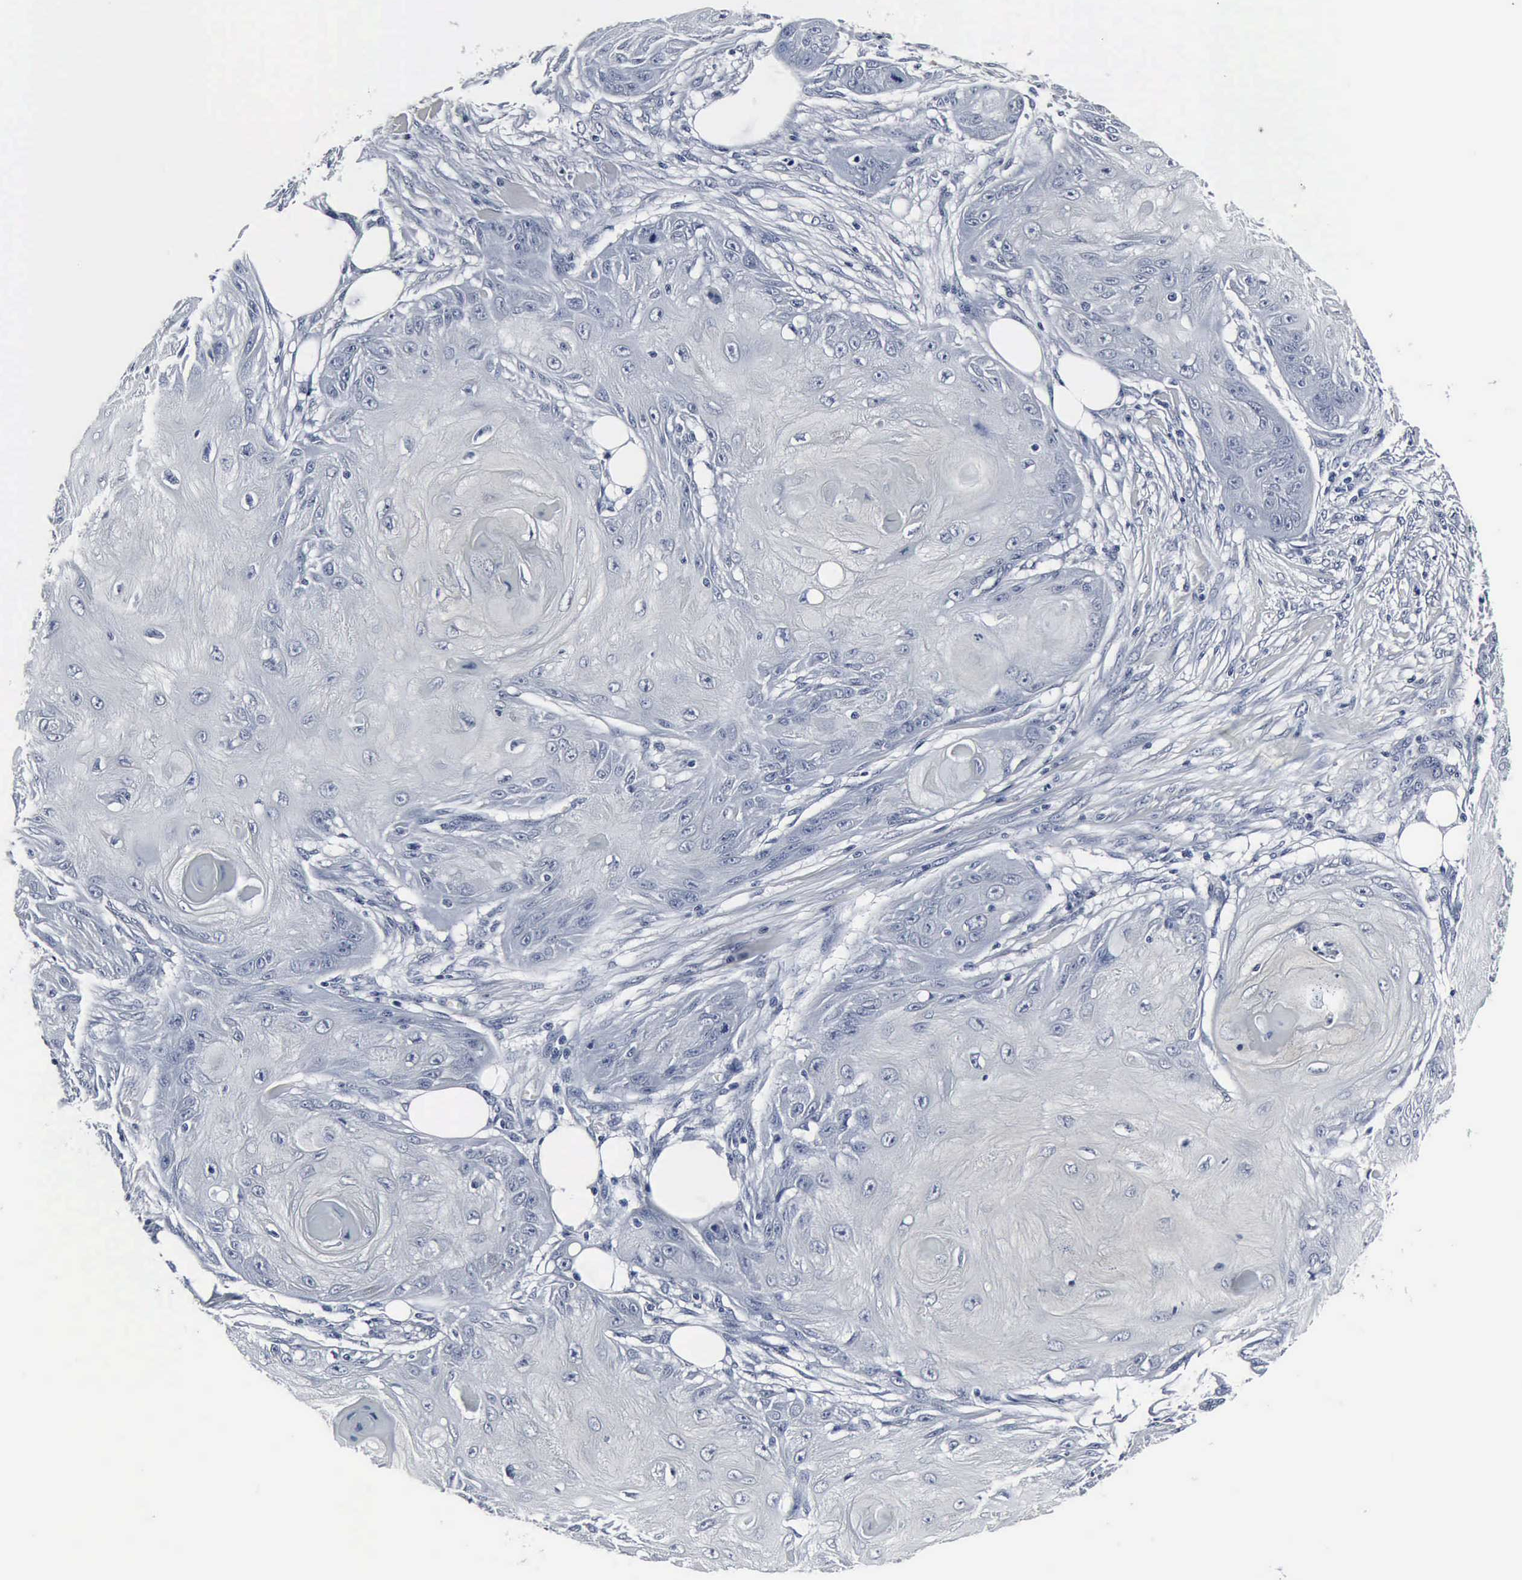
{"staining": {"intensity": "negative", "quantity": "none", "location": "none"}, "tissue": "skin cancer", "cell_type": "Tumor cells", "image_type": "cancer", "snomed": [{"axis": "morphology", "description": "Squamous cell carcinoma, NOS"}, {"axis": "topography", "description": "Skin"}], "caption": "Skin cancer was stained to show a protein in brown. There is no significant expression in tumor cells.", "gene": "SNAP25", "patient": {"sex": "female", "age": 88}}